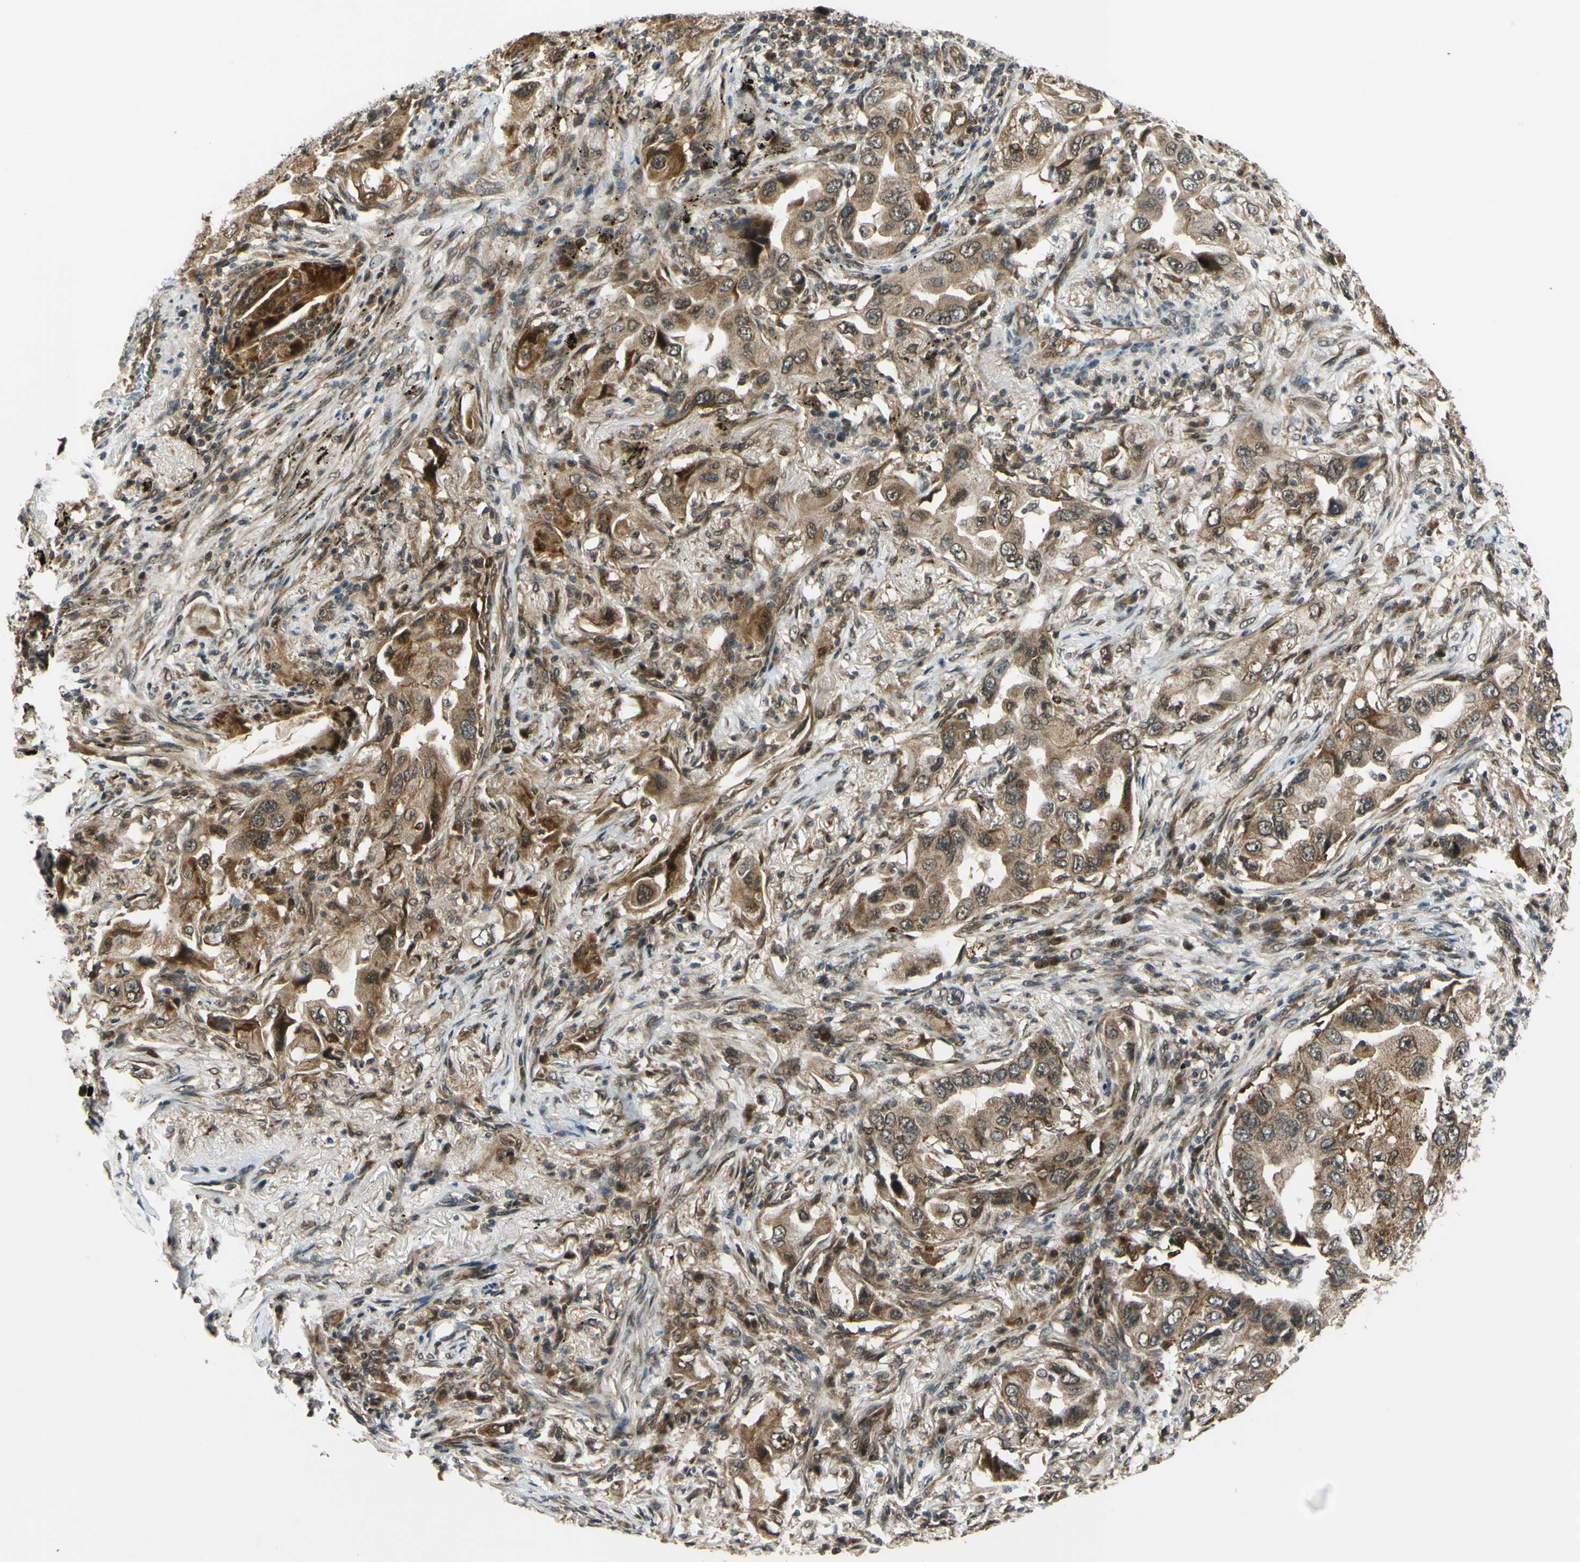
{"staining": {"intensity": "moderate", "quantity": ">75%", "location": "cytoplasmic/membranous"}, "tissue": "lung cancer", "cell_type": "Tumor cells", "image_type": "cancer", "snomed": [{"axis": "morphology", "description": "Adenocarcinoma, NOS"}, {"axis": "topography", "description": "Lung"}], "caption": "Immunohistochemistry (DAB) staining of lung cancer demonstrates moderate cytoplasmic/membranous protein expression in approximately >75% of tumor cells.", "gene": "ABCC8", "patient": {"sex": "female", "age": 65}}